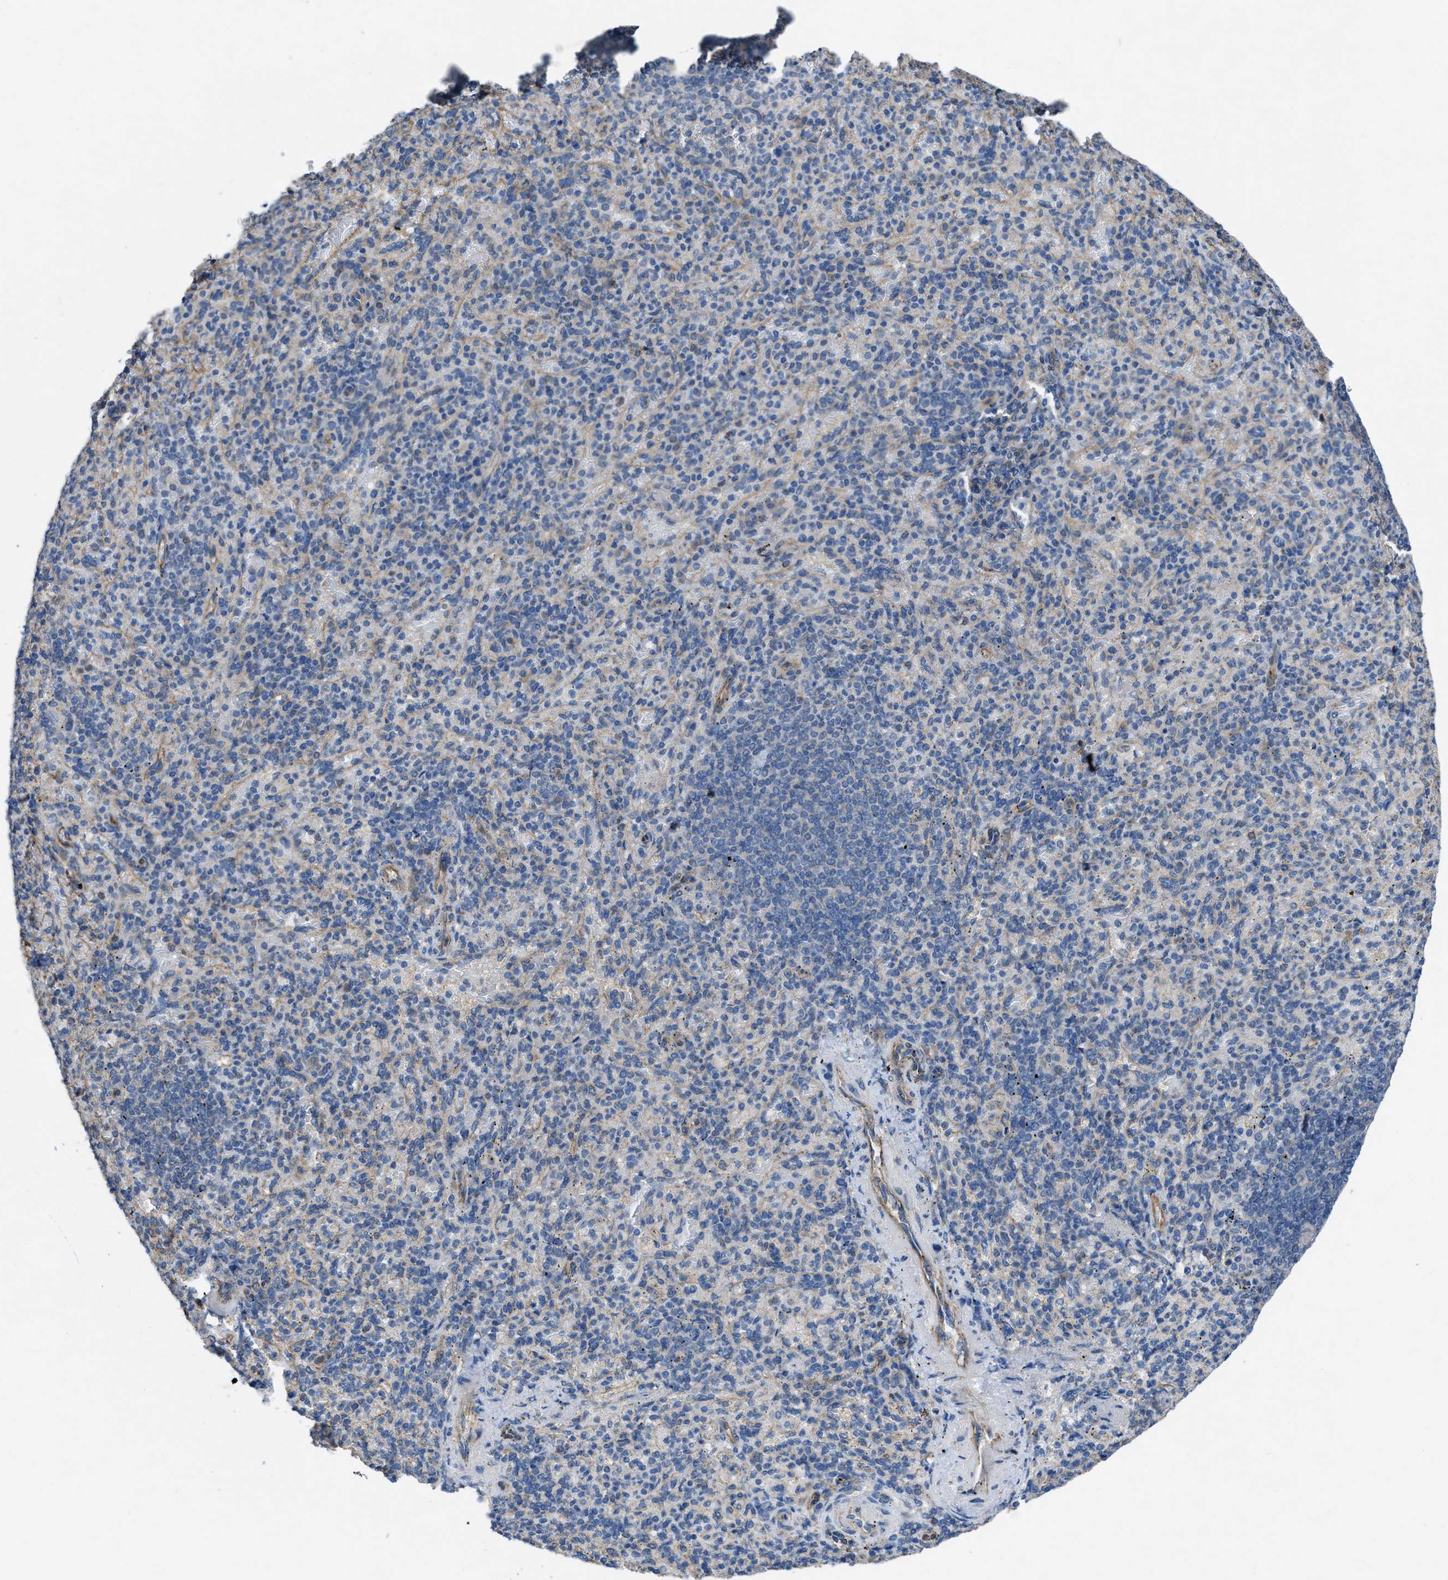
{"staining": {"intensity": "negative", "quantity": "none", "location": "none"}, "tissue": "spleen", "cell_type": "Cells in red pulp", "image_type": "normal", "snomed": [{"axis": "morphology", "description": "Normal tissue, NOS"}, {"axis": "topography", "description": "Spleen"}], "caption": "An immunohistochemistry (IHC) photomicrograph of normal spleen is shown. There is no staining in cells in red pulp of spleen. (Stains: DAB IHC with hematoxylin counter stain, Microscopy: brightfield microscopy at high magnification).", "gene": "DOLPP1", "patient": {"sex": "female", "age": 74}}